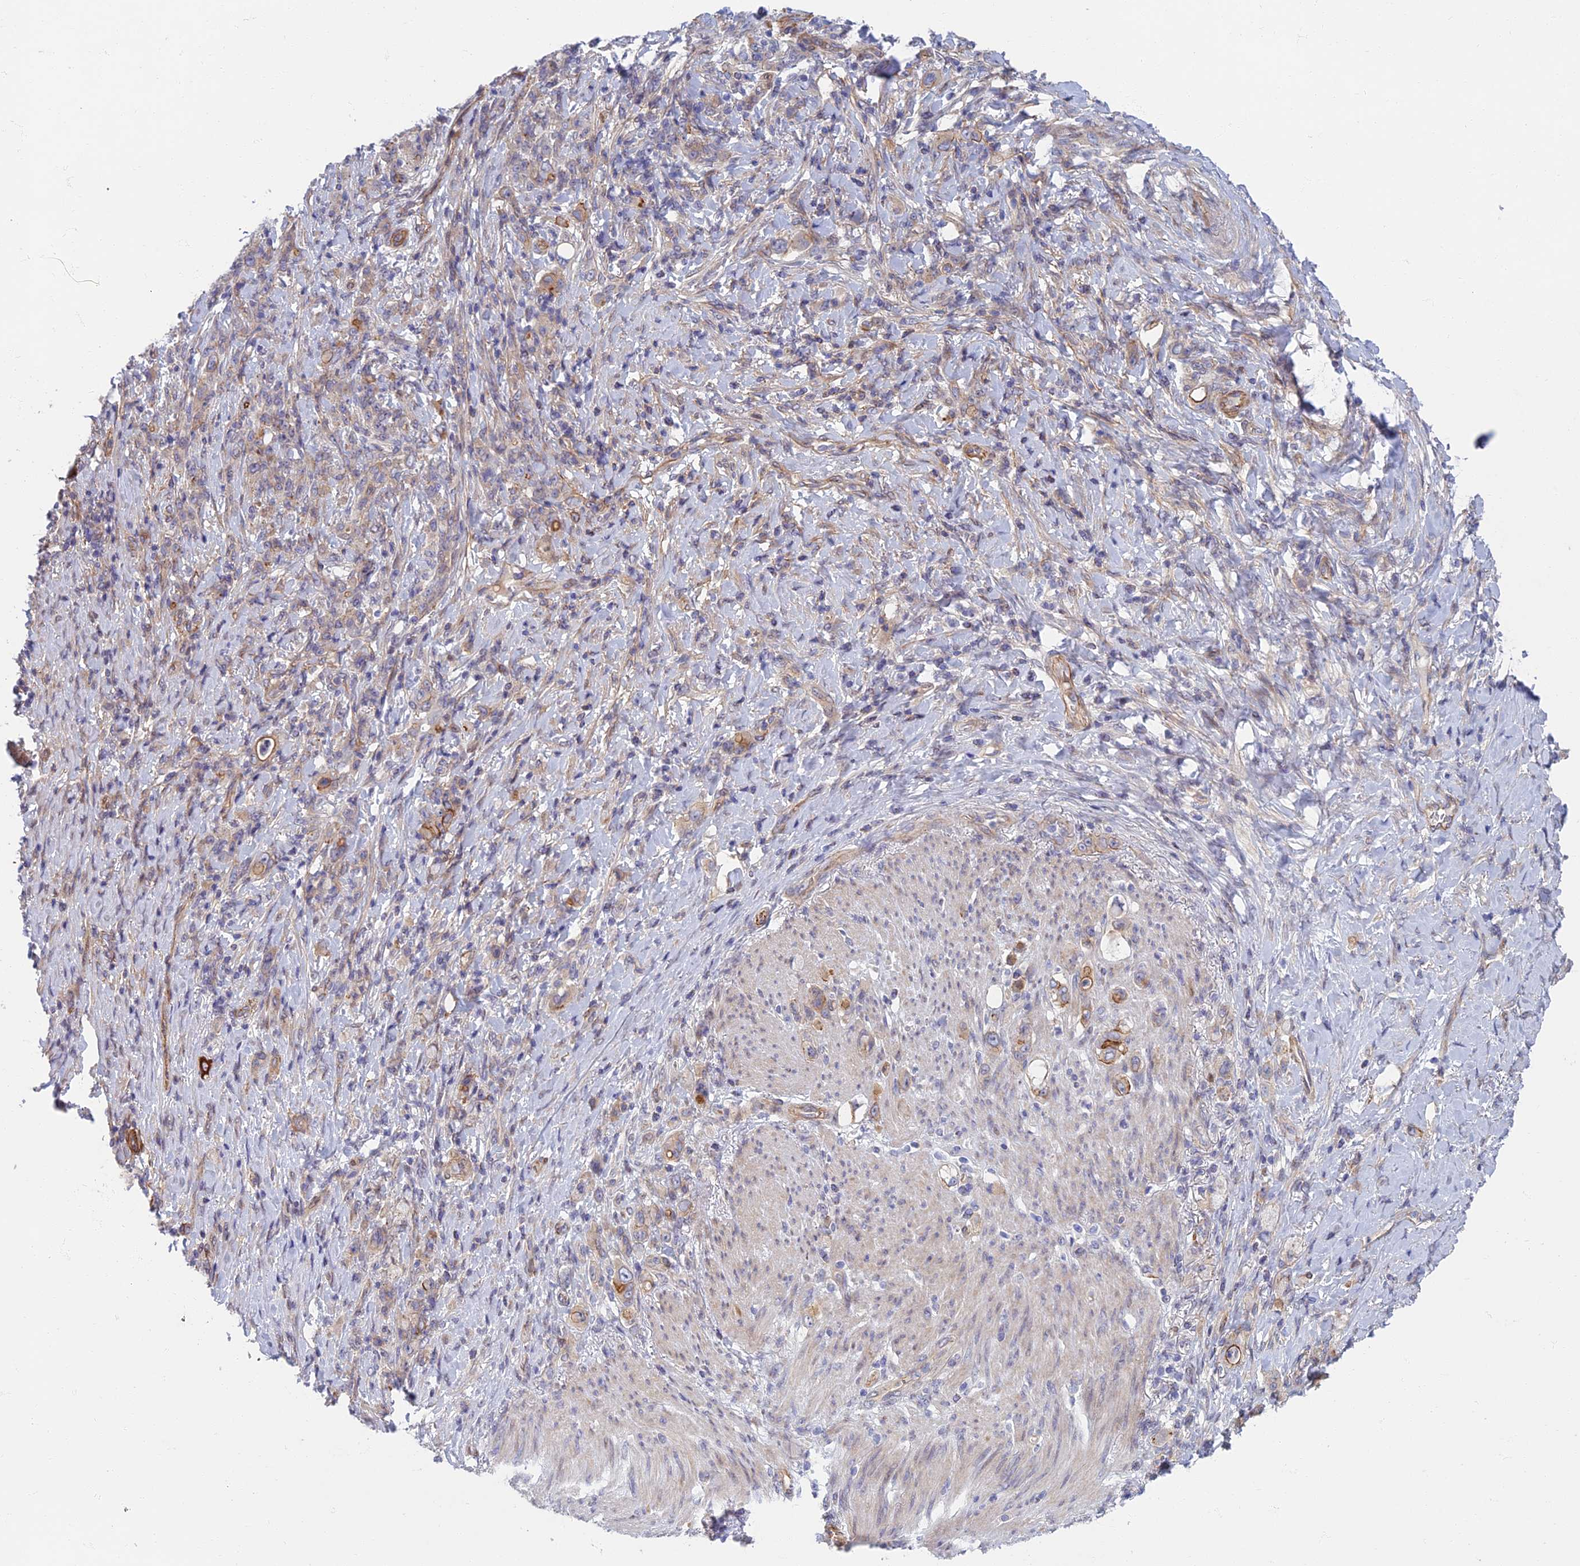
{"staining": {"intensity": "moderate", "quantity": "<25%", "location": "cytoplasmic/membranous"}, "tissue": "stomach cancer", "cell_type": "Tumor cells", "image_type": "cancer", "snomed": [{"axis": "morphology", "description": "Normal tissue, NOS"}, {"axis": "morphology", "description": "Adenocarcinoma, NOS"}, {"axis": "topography", "description": "Stomach"}], "caption": "High-magnification brightfield microscopy of stomach cancer (adenocarcinoma) stained with DAB (3,3'-diaminobenzidine) (brown) and counterstained with hematoxylin (blue). tumor cells exhibit moderate cytoplasmic/membranous expression is appreciated in approximately<25% of cells.", "gene": "RHBDL2", "patient": {"sex": "female", "age": 79}}